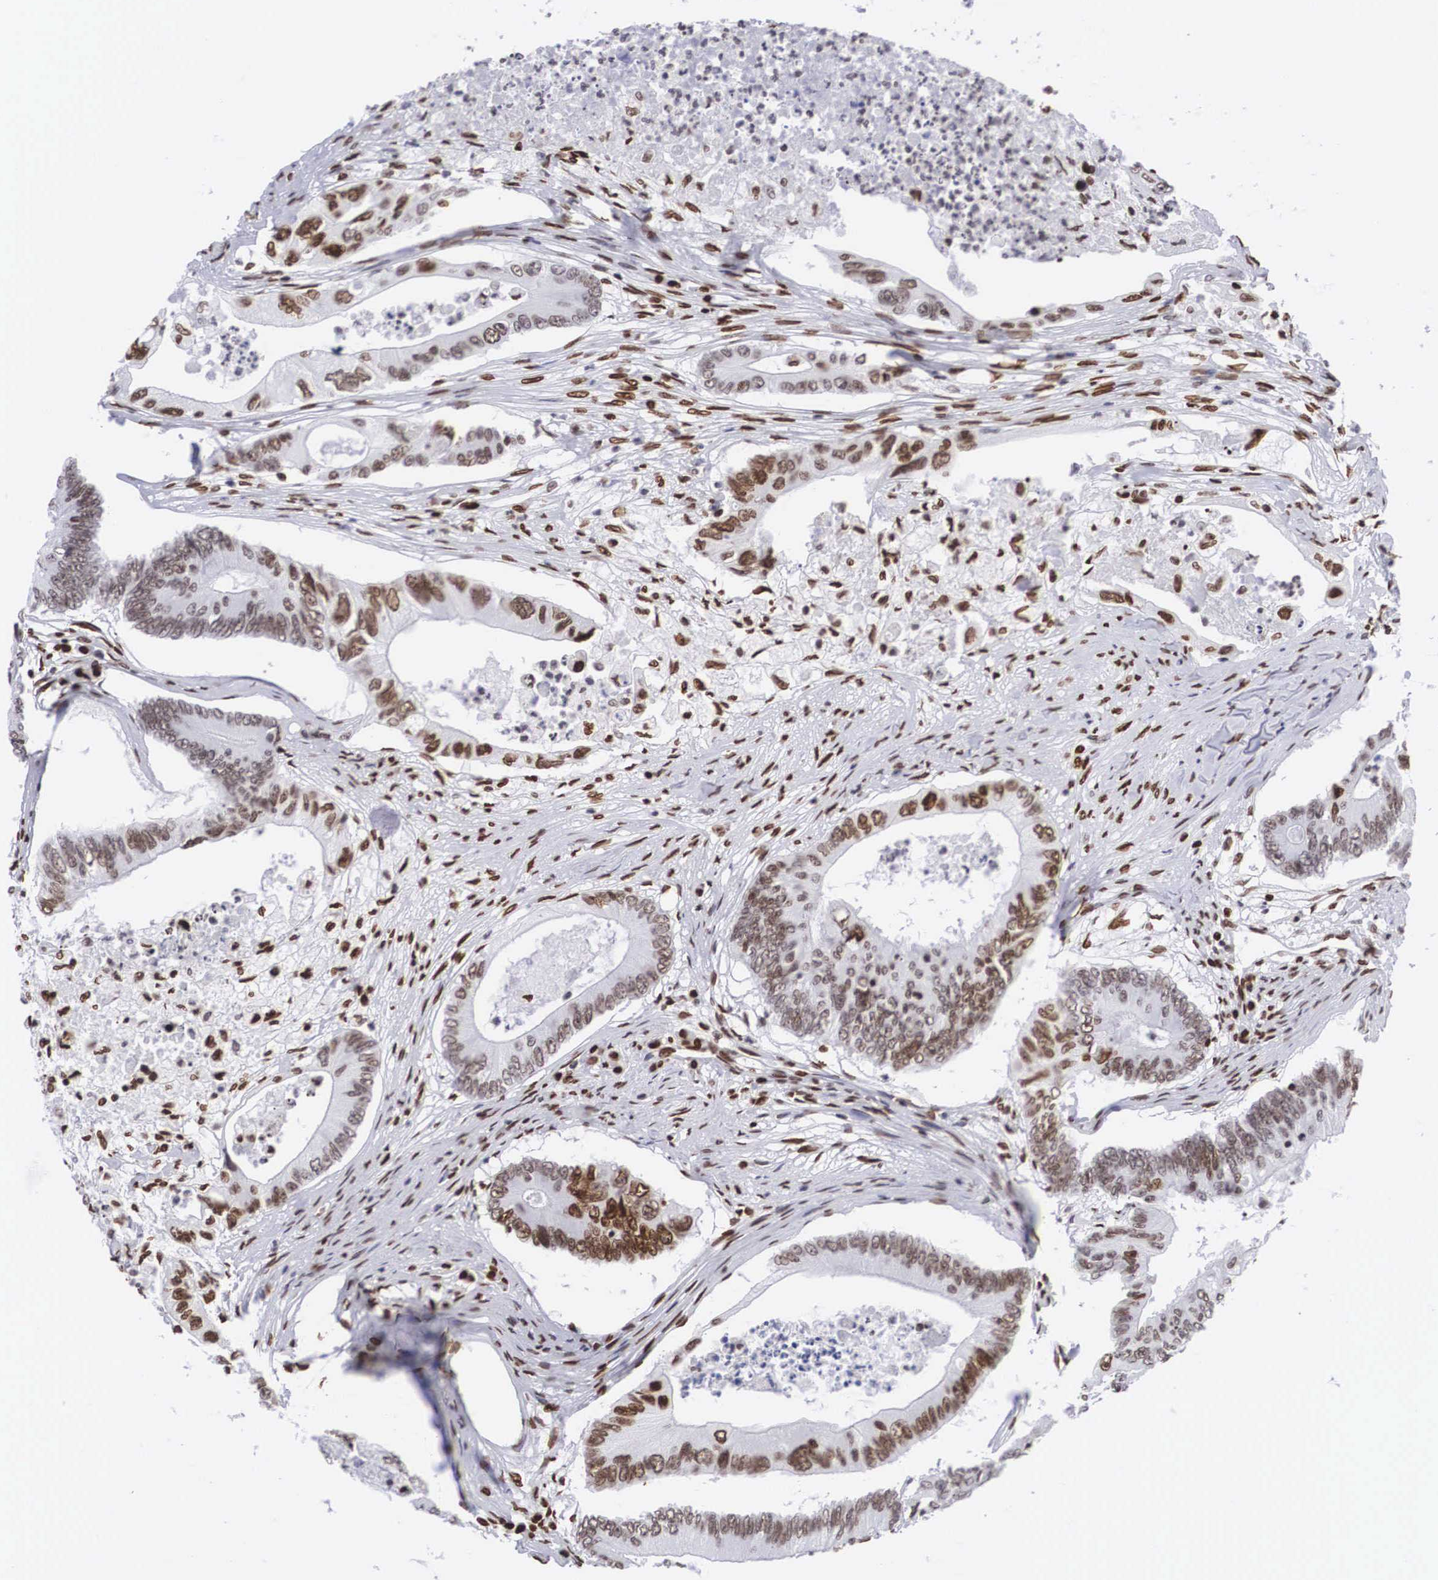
{"staining": {"intensity": "moderate", "quantity": ">75%", "location": "nuclear"}, "tissue": "colorectal cancer", "cell_type": "Tumor cells", "image_type": "cancer", "snomed": [{"axis": "morphology", "description": "Adenocarcinoma, NOS"}, {"axis": "topography", "description": "Colon"}], "caption": "Tumor cells display medium levels of moderate nuclear positivity in about >75% of cells in human adenocarcinoma (colorectal).", "gene": "MECP2", "patient": {"sex": "male", "age": 65}}